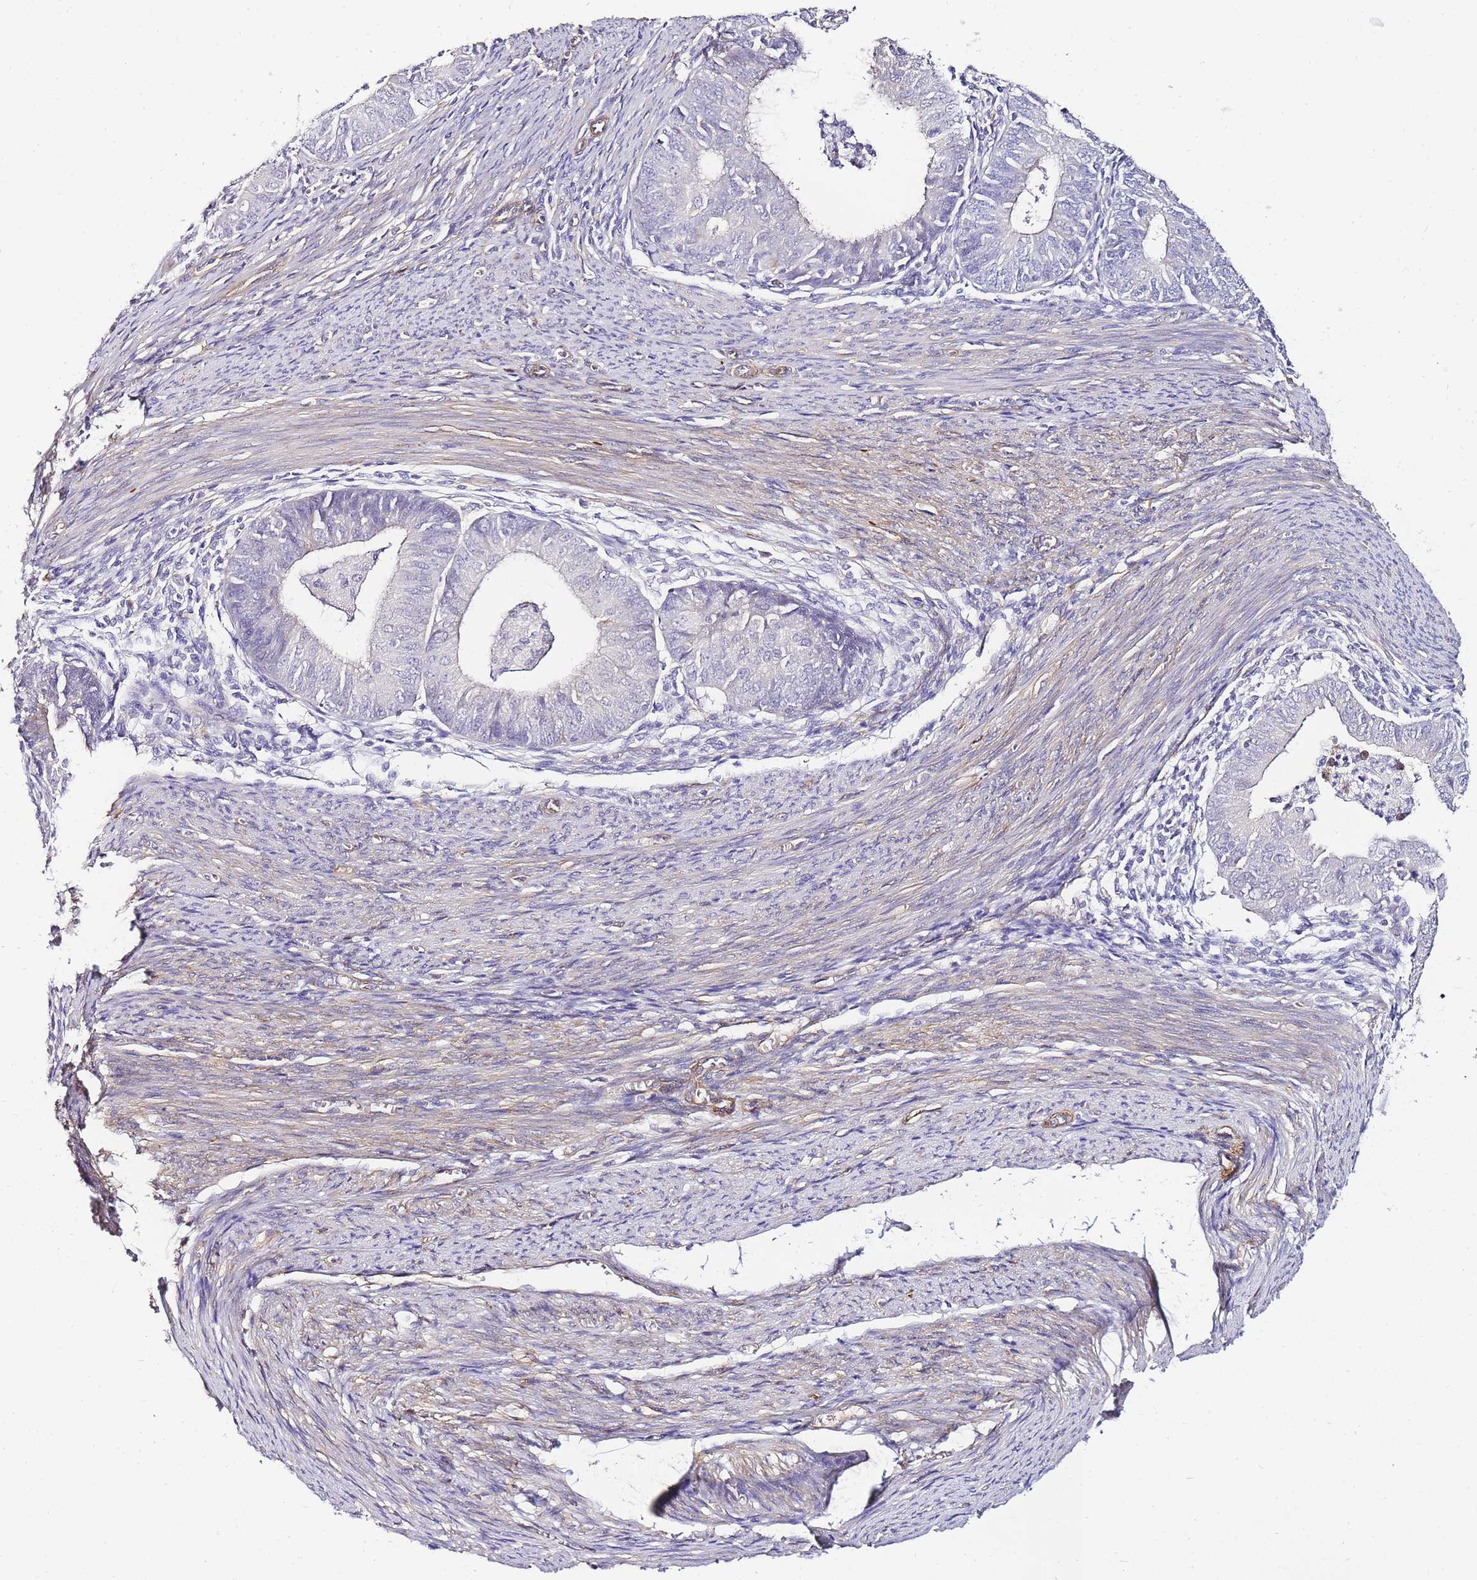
{"staining": {"intensity": "negative", "quantity": "none", "location": "none"}, "tissue": "endometrial cancer", "cell_type": "Tumor cells", "image_type": "cancer", "snomed": [{"axis": "morphology", "description": "Adenocarcinoma, NOS"}, {"axis": "topography", "description": "Endometrium"}], "caption": "Immunohistochemistry of endometrial cancer demonstrates no staining in tumor cells. The staining was performed using DAB to visualize the protein expression in brown, while the nuclei were stained in blue with hematoxylin (Magnification: 20x).", "gene": "PDCD7", "patient": {"sex": "female", "age": 57}}